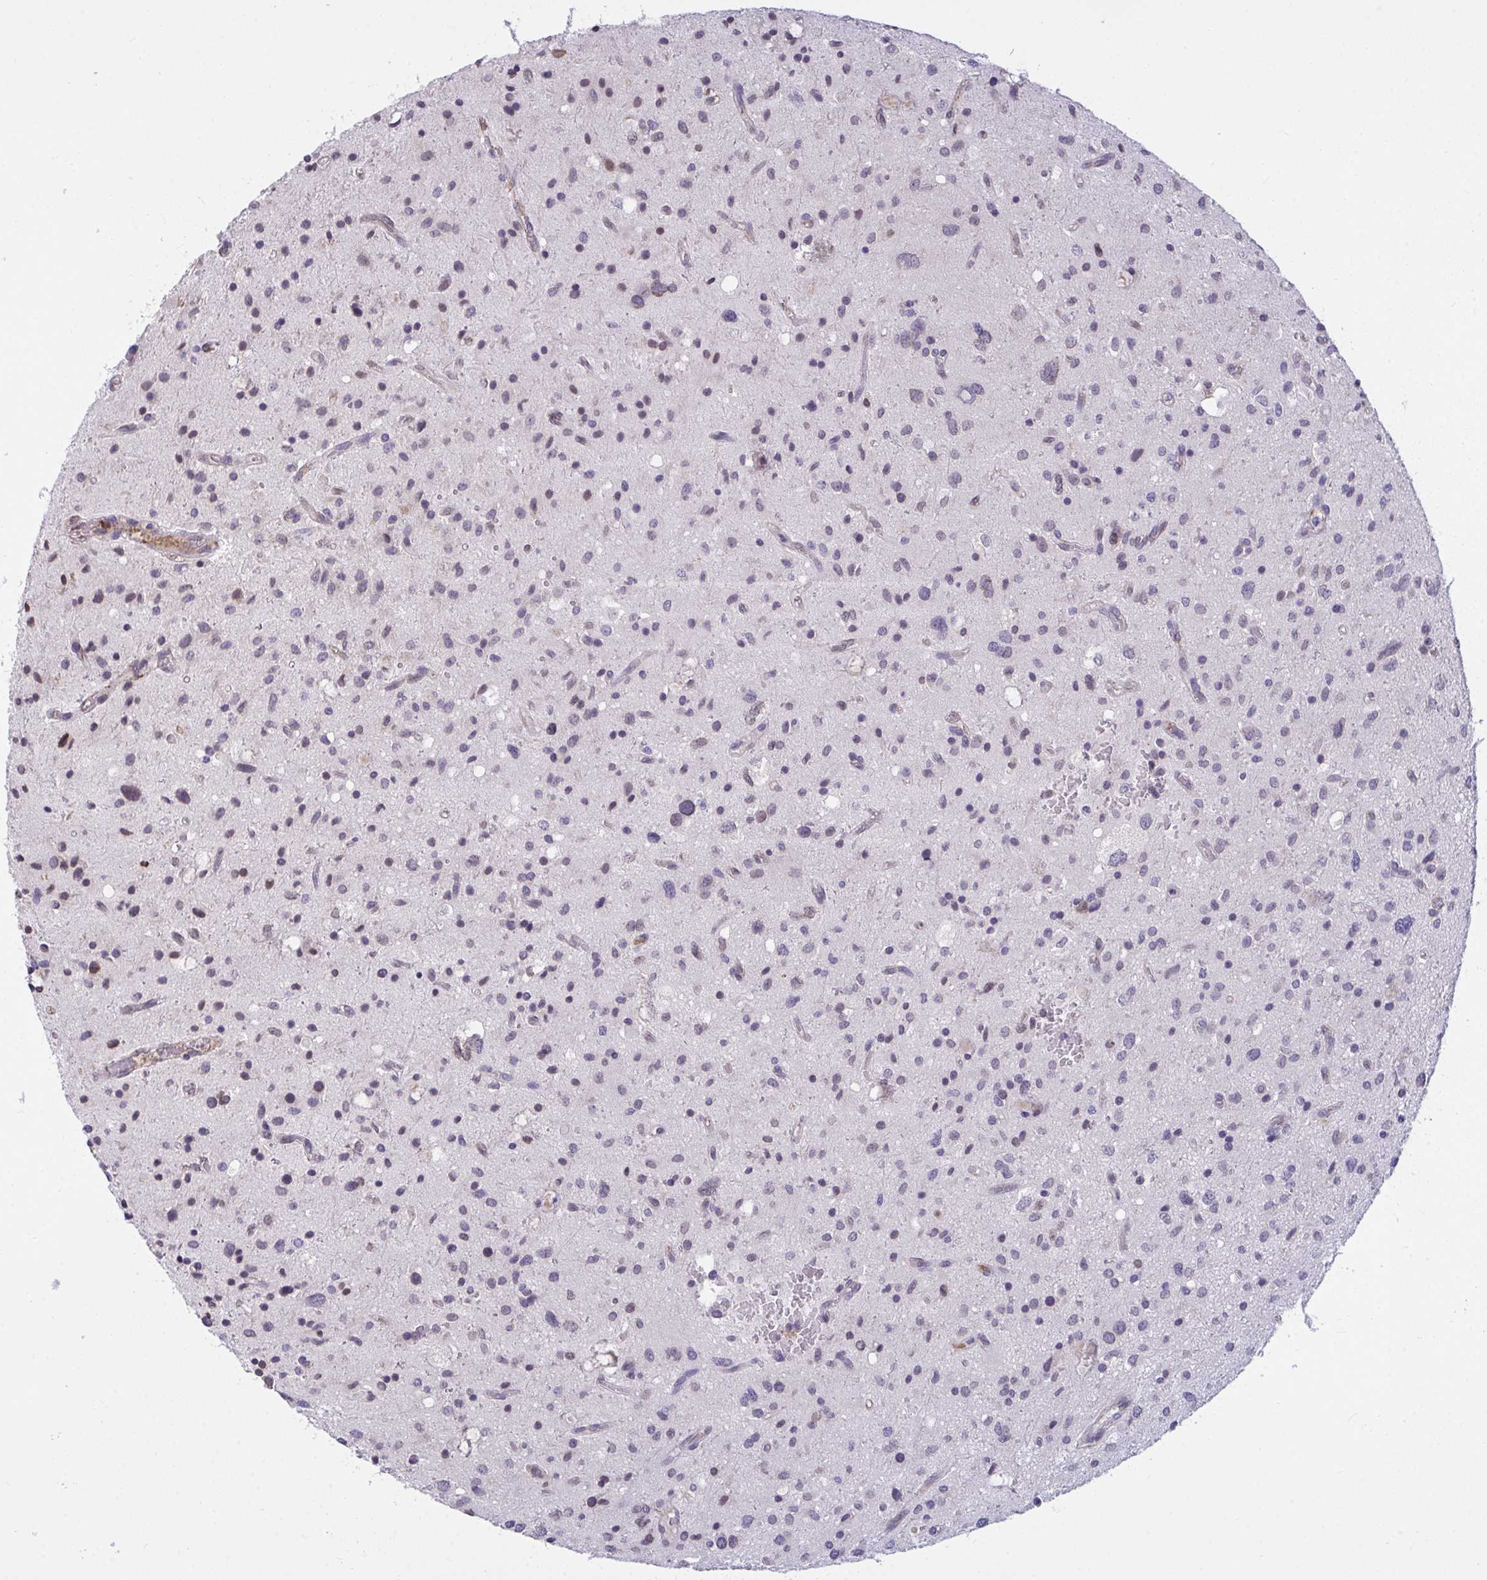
{"staining": {"intensity": "negative", "quantity": "none", "location": "none"}, "tissue": "glioma", "cell_type": "Tumor cells", "image_type": "cancer", "snomed": [{"axis": "morphology", "description": "Glioma, malignant, Low grade"}, {"axis": "topography", "description": "Brain"}], "caption": "DAB immunohistochemical staining of malignant glioma (low-grade) shows no significant expression in tumor cells.", "gene": "SEMA6B", "patient": {"sex": "female", "age": 58}}